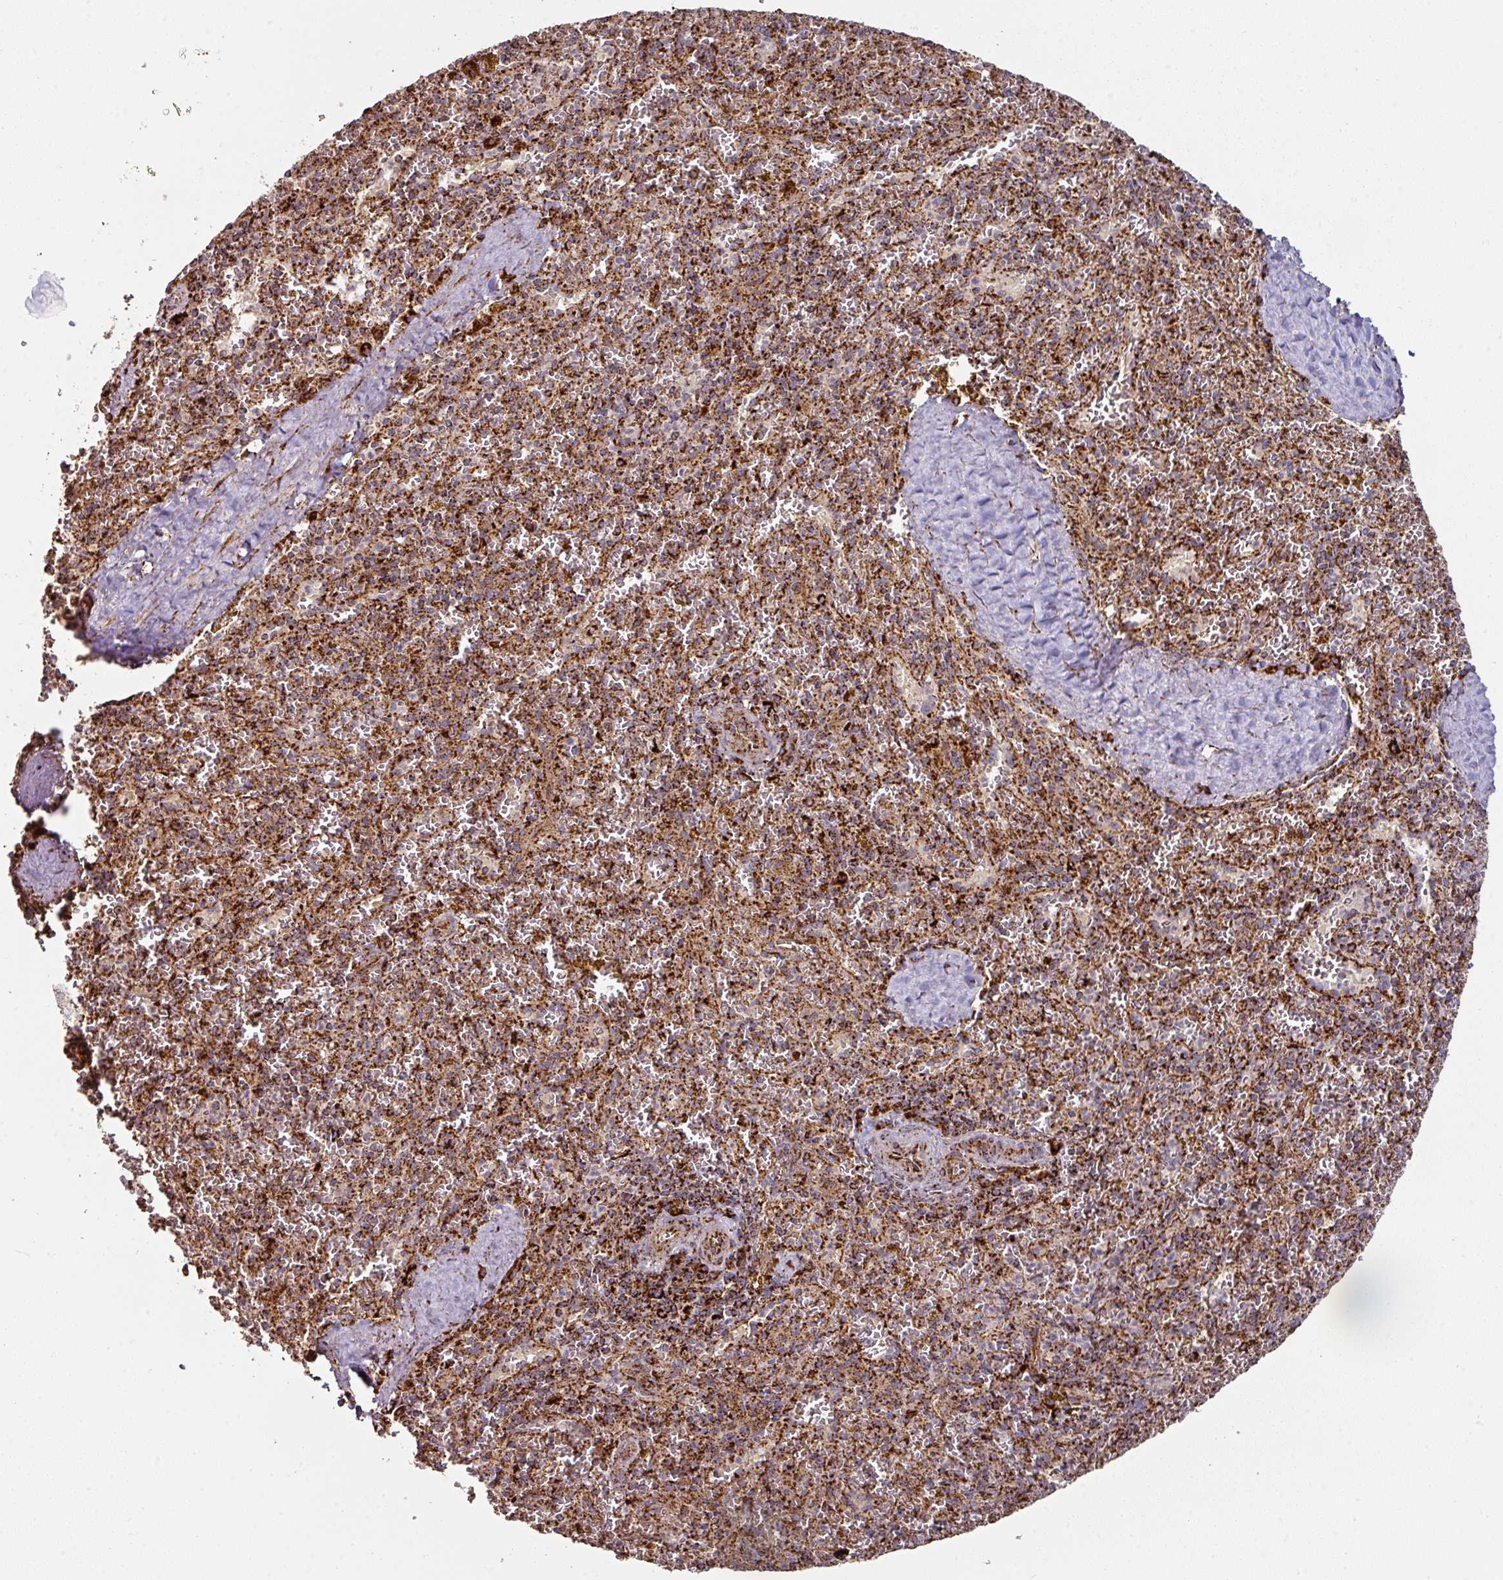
{"staining": {"intensity": "moderate", "quantity": "25%-75%", "location": "cytoplasmic/membranous"}, "tissue": "spleen", "cell_type": "Cells in red pulp", "image_type": "normal", "snomed": [{"axis": "morphology", "description": "Normal tissue, NOS"}, {"axis": "topography", "description": "Spleen"}], "caption": "This image displays immunohistochemistry (IHC) staining of benign human spleen, with medium moderate cytoplasmic/membranous positivity in about 25%-75% of cells in red pulp.", "gene": "TRAP1", "patient": {"sex": "male", "age": 57}}